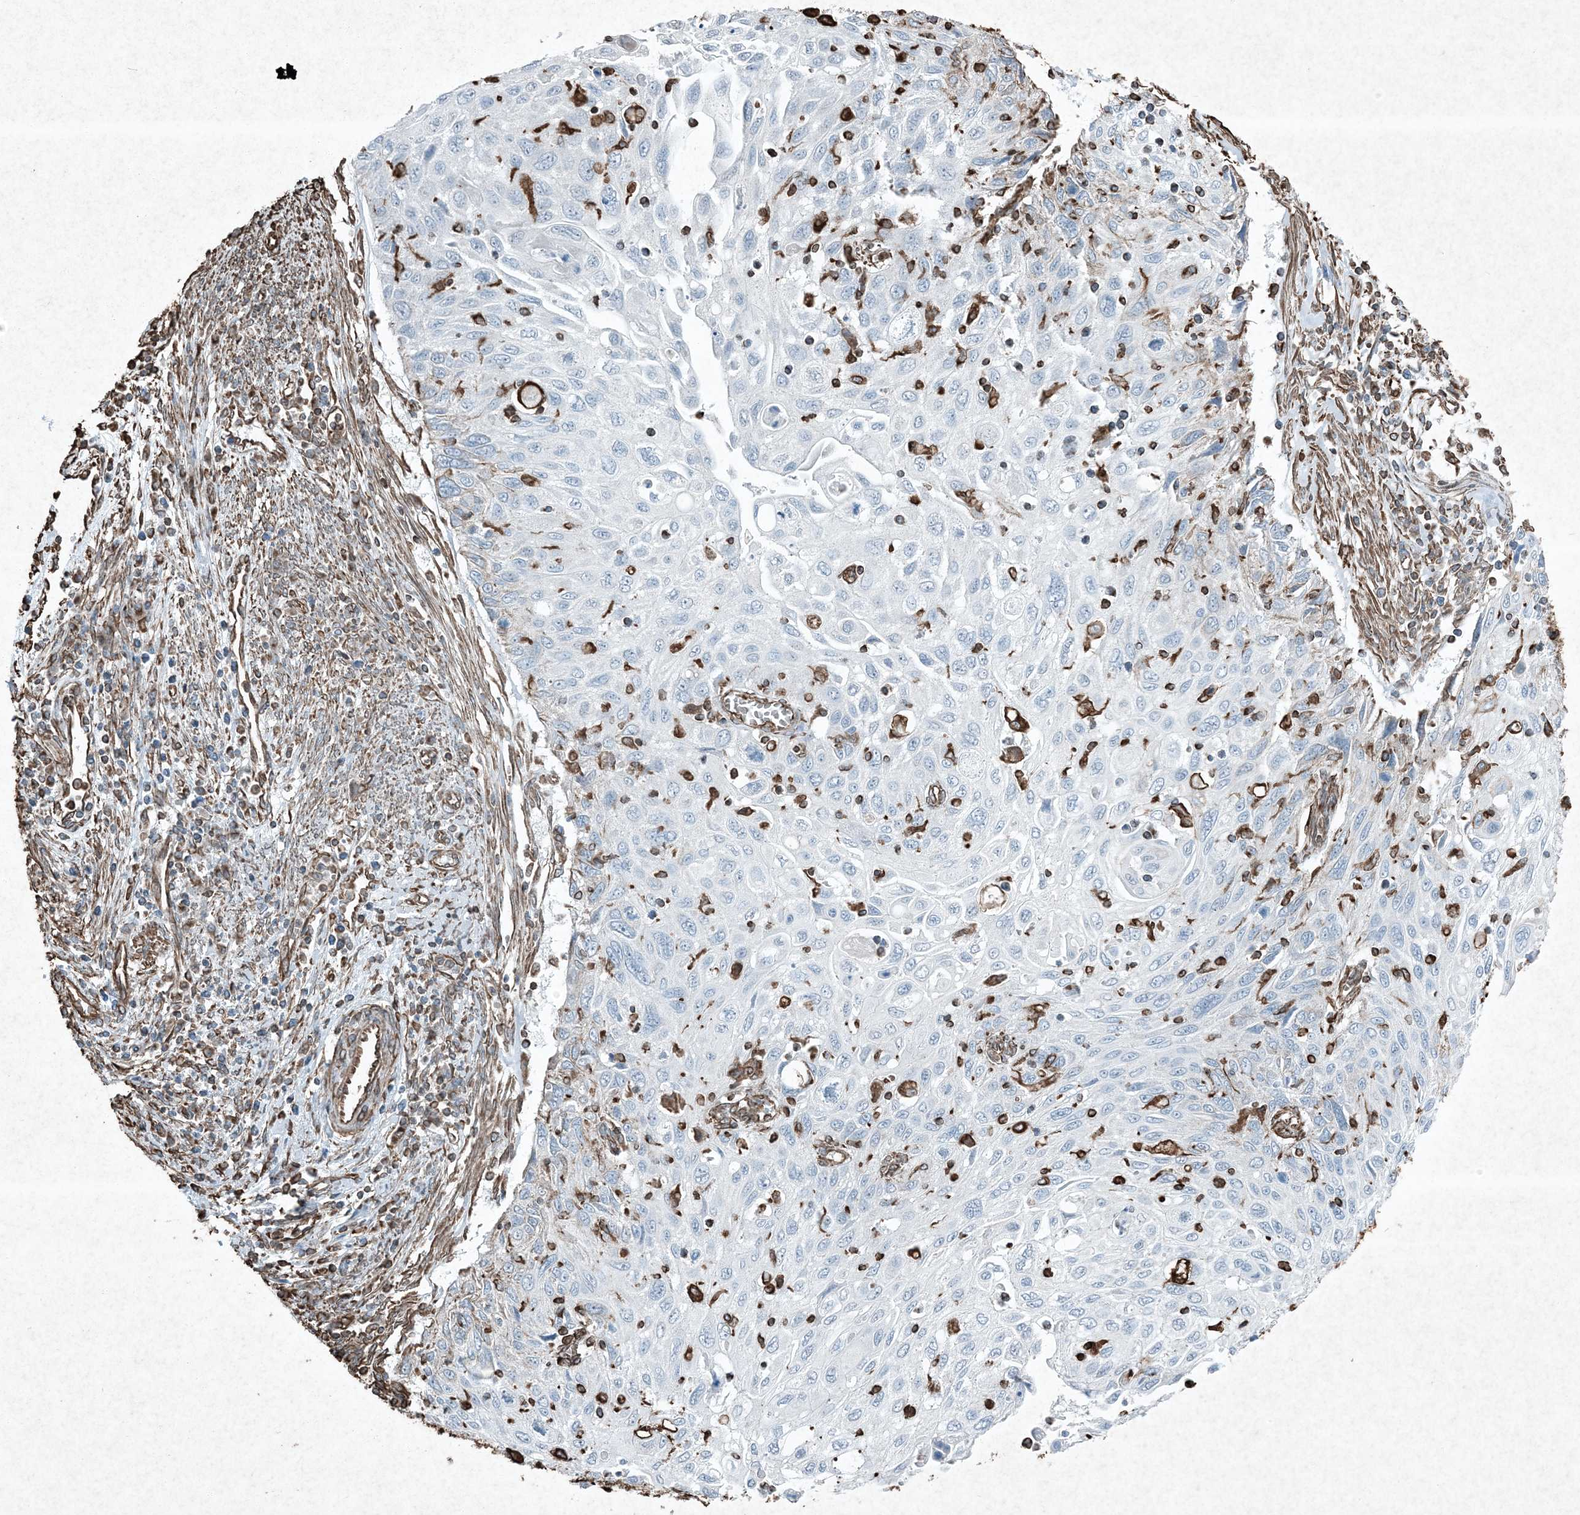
{"staining": {"intensity": "negative", "quantity": "none", "location": "none"}, "tissue": "cervical cancer", "cell_type": "Tumor cells", "image_type": "cancer", "snomed": [{"axis": "morphology", "description": "Squamous cell carcinoma, NOS"}, {"axis": "topography", "description": "Cervix"}], "caption": "Protein analysis of cervical squamous cell carcinoma demonstrates no significant staining in tumor cells.", "gene": "RYK", "patient": {"sex": "female", "age": 70}}